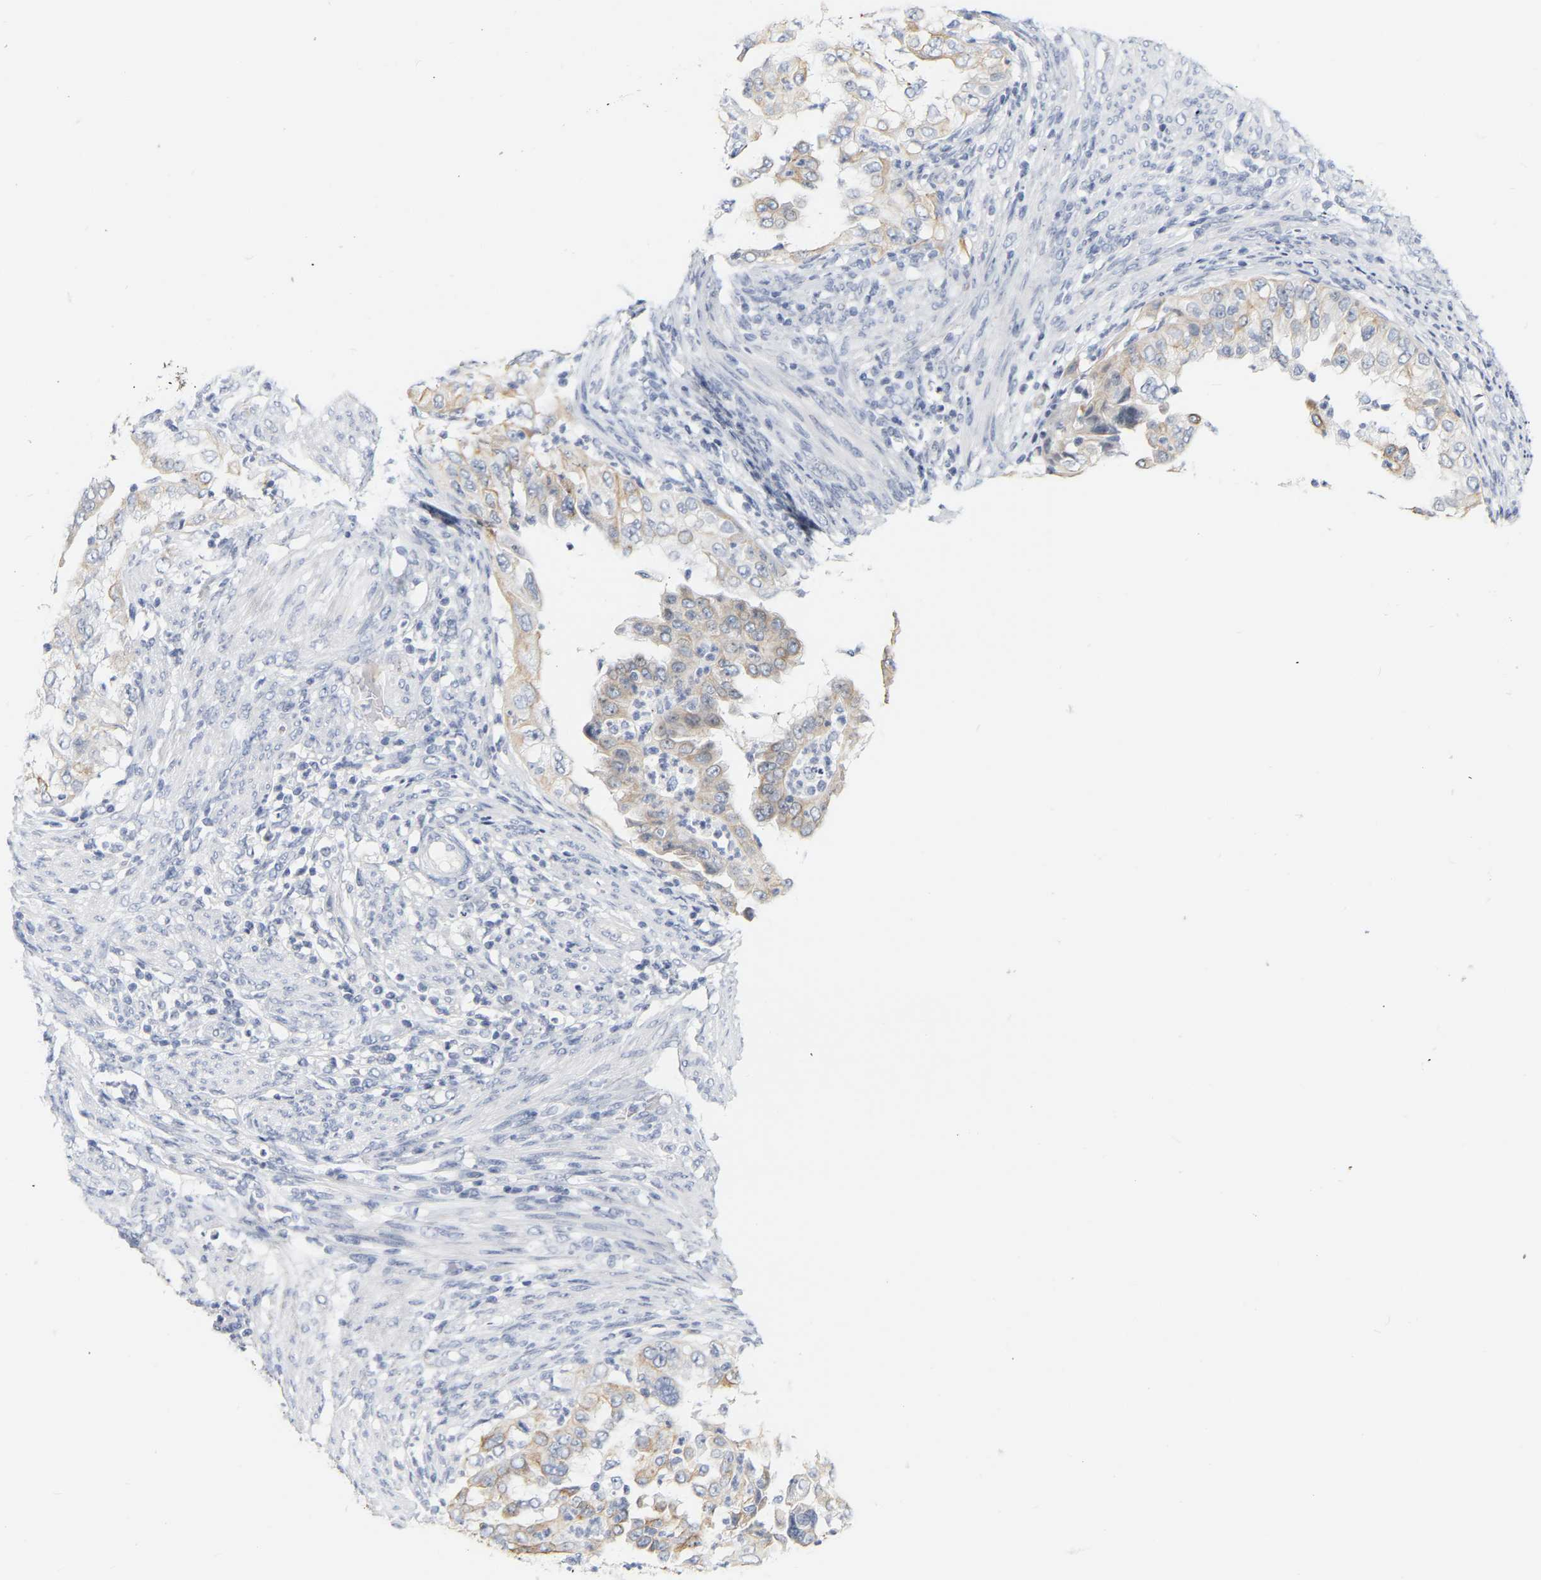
{"staining": {"intensity": "weak", "quantity": ">75%", "location": "cytoplasmic/membranous"}, "tissue": "endometrial cancer", "cell_type": "Tumor cells", "image_type": "cancer", "snomed": [{"axis": "morphology", "description": "Adenocarcinoma, NOS"}, {"axis": "topography", "description": "Endometrium"}], "caption": "High-magnification brightfield microscopy of endometrial cancer stained with DAB (3,3'-diaminobenzidine) (brown) and counterstained with hematoxylin (blue). tumor cells exhibit weak cytoplasmic/membranous positivity is appreciated in about>75% of cells.", "gene": "KRT76", "patient": {"sex": "female", "age": 85}}